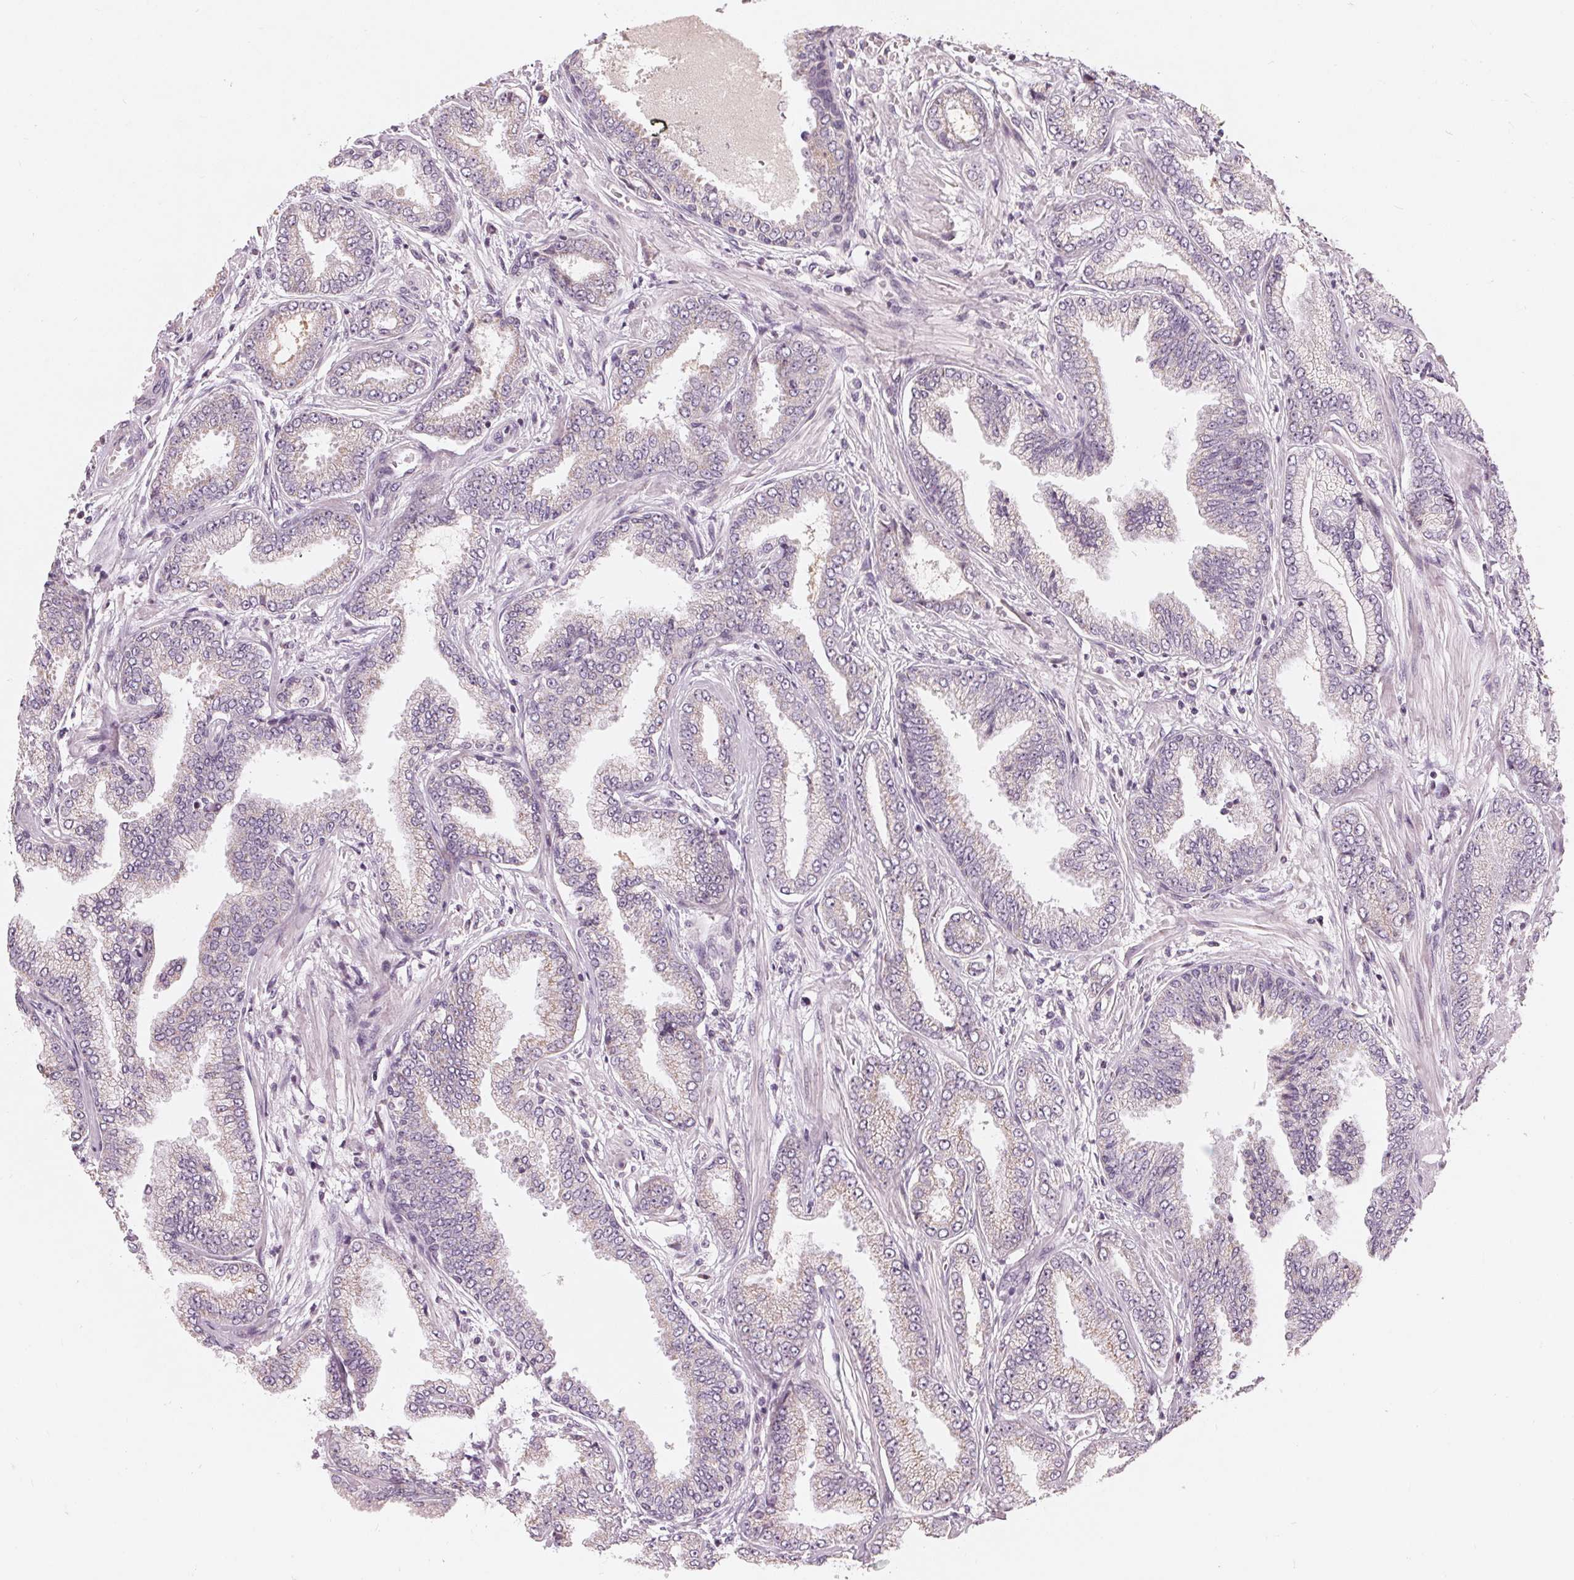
{"staining": {"intensity": "negative", "quantity": "none", "location": "none"}, "tissue": "prostate cancer", "cell_type": "Tumor cells", "image_type": "cancer", "snomed": [{"axis": "morphology", "description": "Adenocarcinoma, Low grade"}, {"axis": "topography", "description": "Prostate"}], "caption": "The micrograph demonstrates no staining of tumor cells in prostate adenocarcinoma (low-grade).", "gene": "TRIM60", "patient": {"sex": "male", "age": 55}}